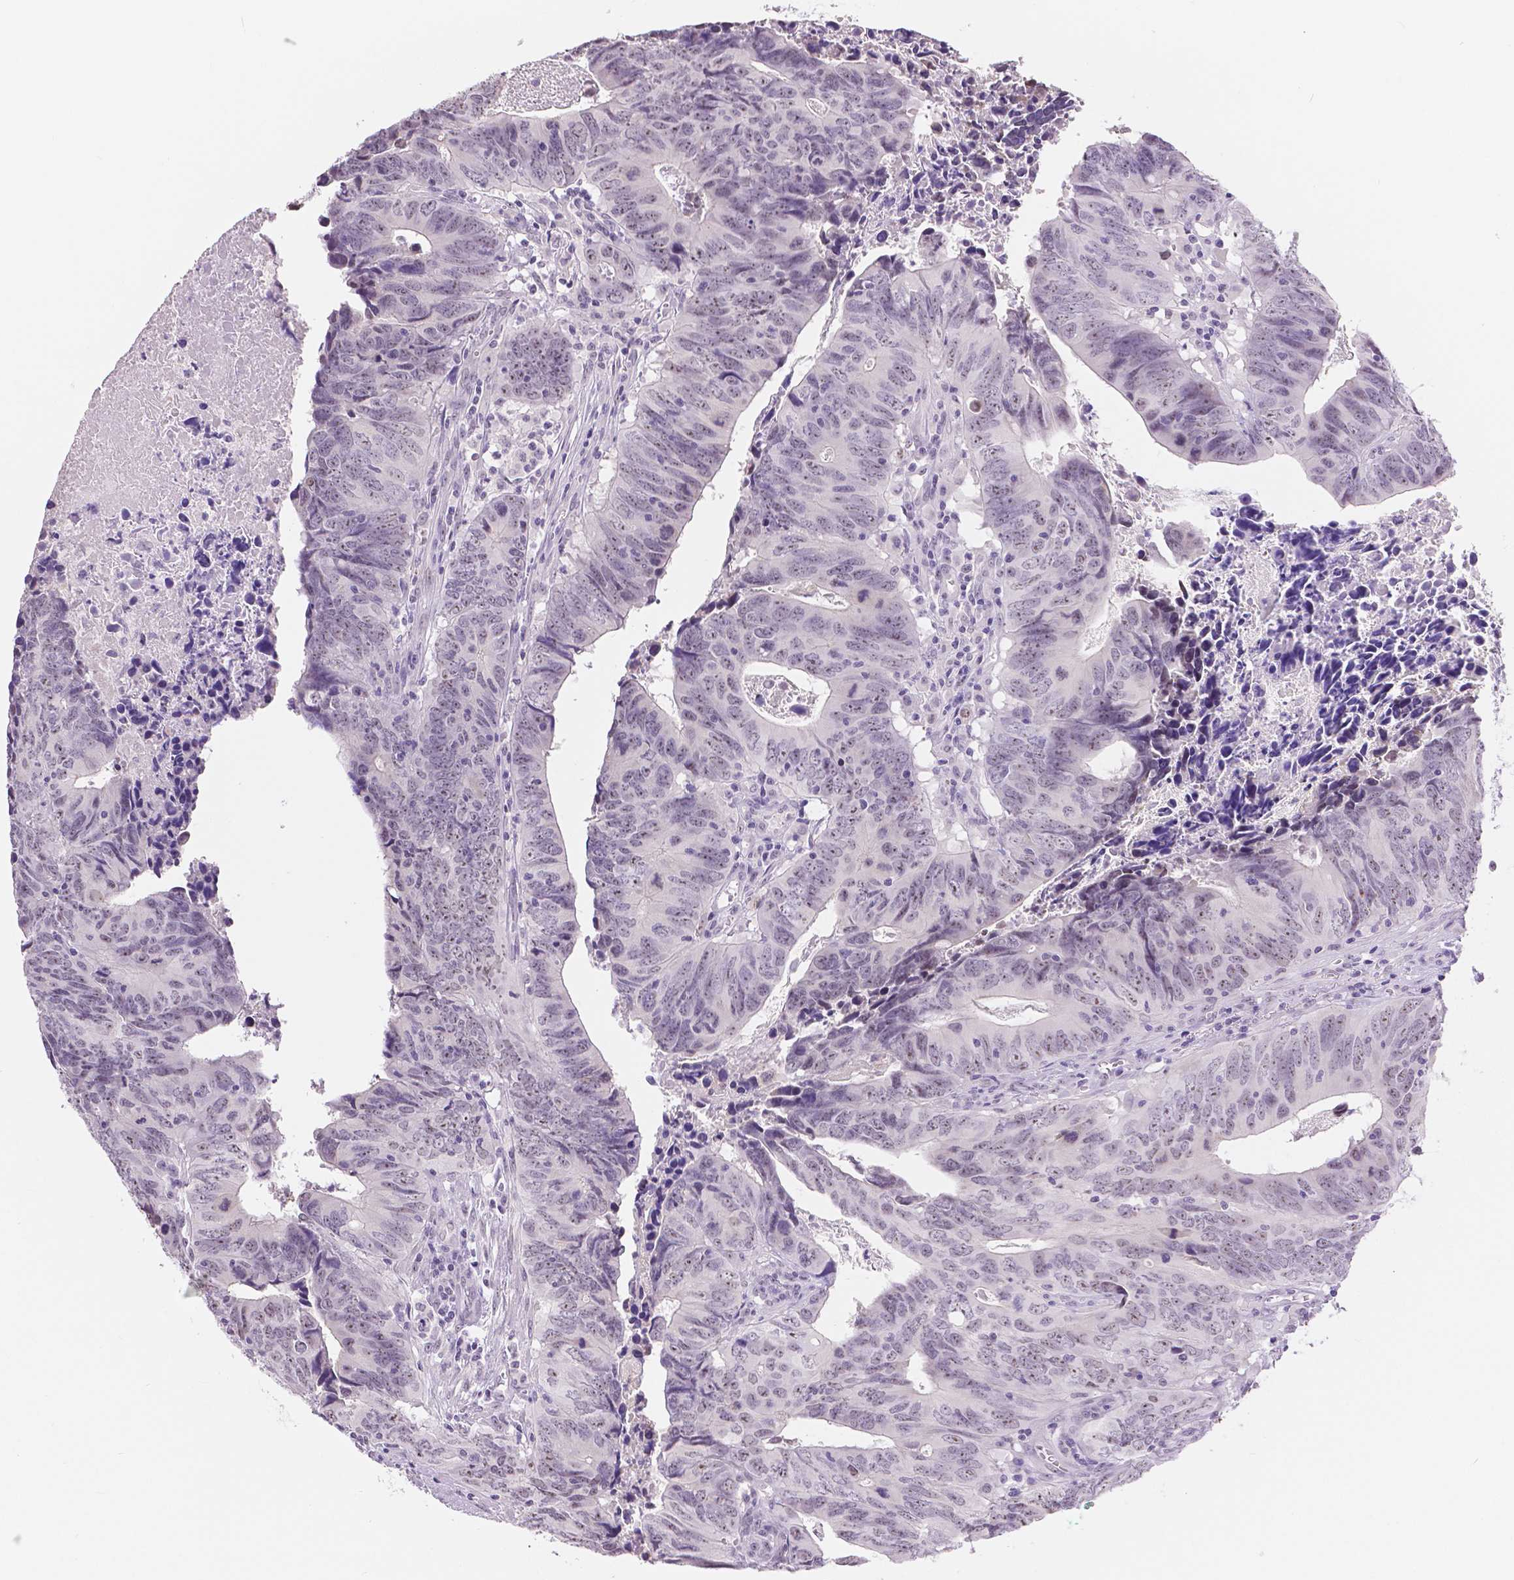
{"staining": {"intensity": "negative", "quantity": "none", "location": "none"}, "tissue": "colorectal cancer", "cell_type": "Tumor cells", "image_type": "cancer", "snomed": [{"axis": "morphology", "description": "Adenocarcinoma, NOS"}, {"axis": "topography", "description": "Colon"}], "caption": "Tumor cells are negative for protein expression in human colorectal cancer. (DAB (3,3'-diaminobenzidine) IHC with hematoxylin counter stain).", "gene": "NHP2", "patient": {"sex": "female", "age": 82}}